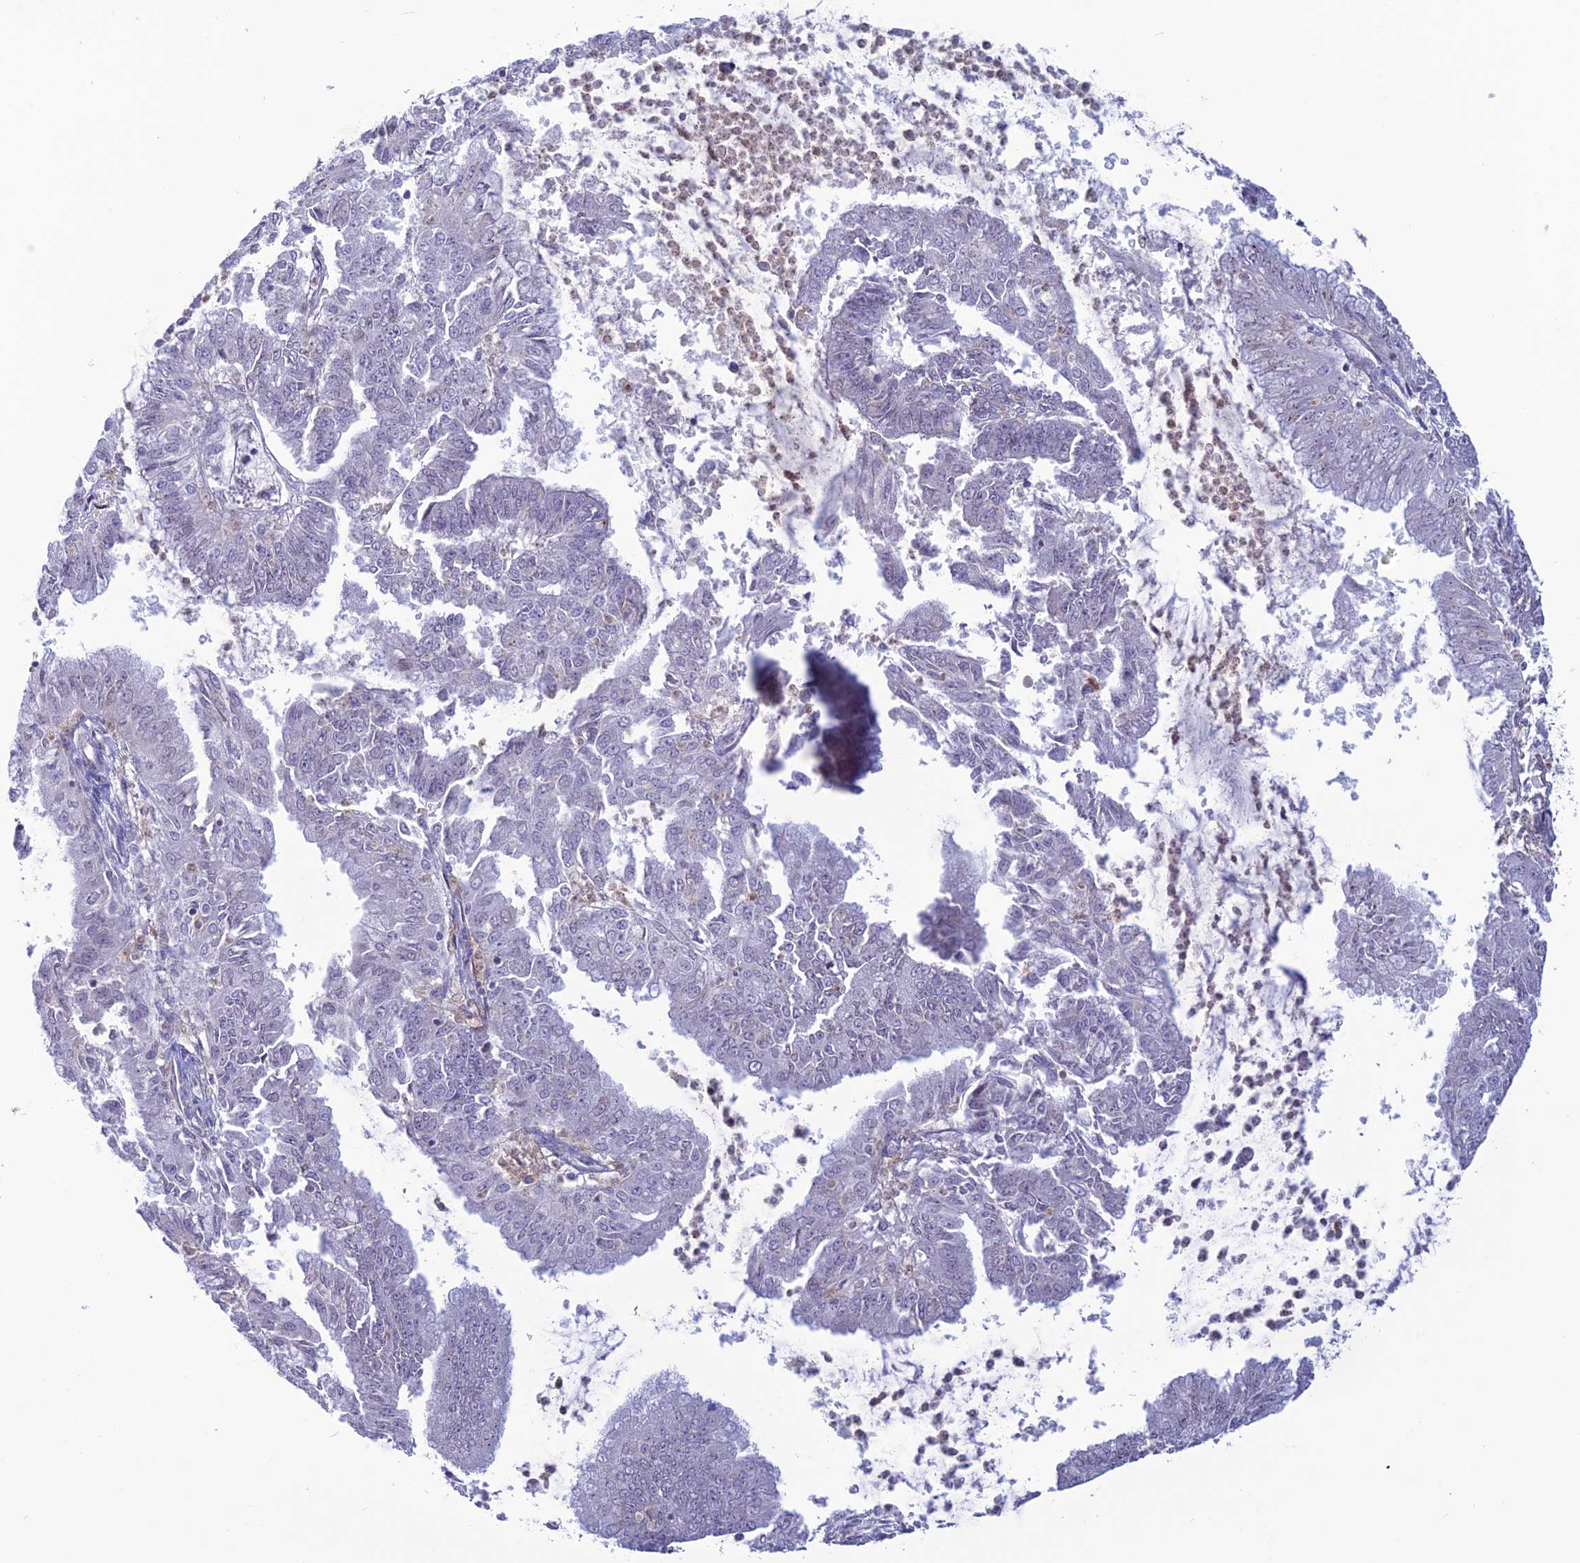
{"staining": {"intensity": "negative", "quantity": "none", "location": "none"}, "tissue": "endometrial cancer", "cell_type": "Tumor cells", "image_type": "cancer", "snomed": [{"axis": "morphology", "description": "Adenocarcinoma, NOS"}, {"axis": "topography", "description": "Endometrium"}], "caption": "DAB immunohistochemical staining of human endometrial adenocarcinoma demonstrates no significant positivity in tumor cells.", "gene": "WDR46", "patient": {"sex": "female", "age": 73}}